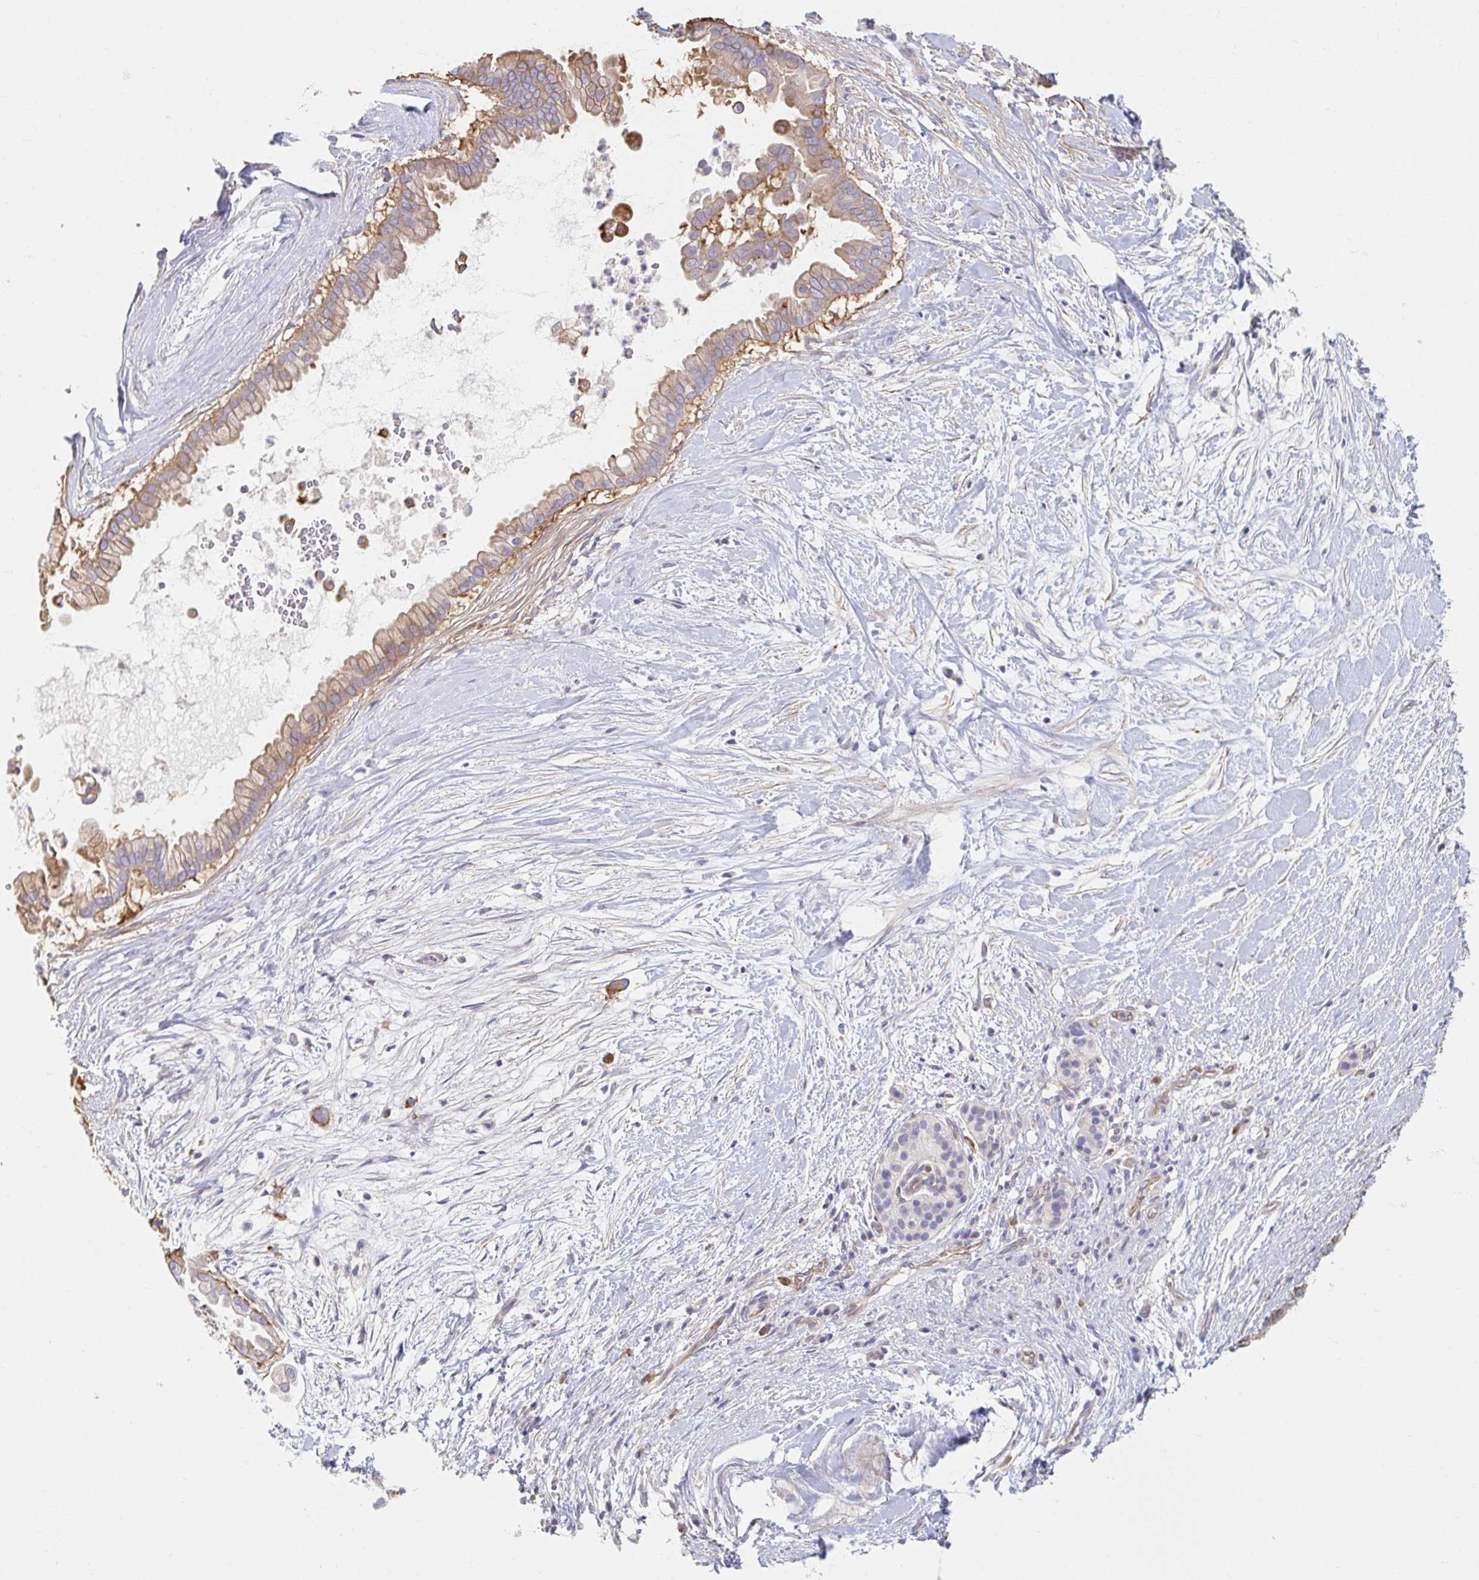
{"staining": {"intensity": "moderate", "quantity": ">75%", "location": "cytoplasmic/membranous"}, "tissue": "pancreatic cancer", "cell_type": "Tumor cells", "image_type": "cancer", "snomed": [{"axis": "morphology", "description": "Adenocarcinoma, NOS"}, {"axis": "topography", "description": "Pancreas"}], "caption": "High-magnification brightfield microscopy of pancreatic cancer stained with DAB (3,3'-diaminobenzidine) (brown) and counterstained with hematoxylin (blue). tumor cells exhibit moderate cytoplasmic/membranous staining is seen in approximately>75% of cells.", "gene": "MYLK2", "patient": {"sex": "female", "age": 69}}